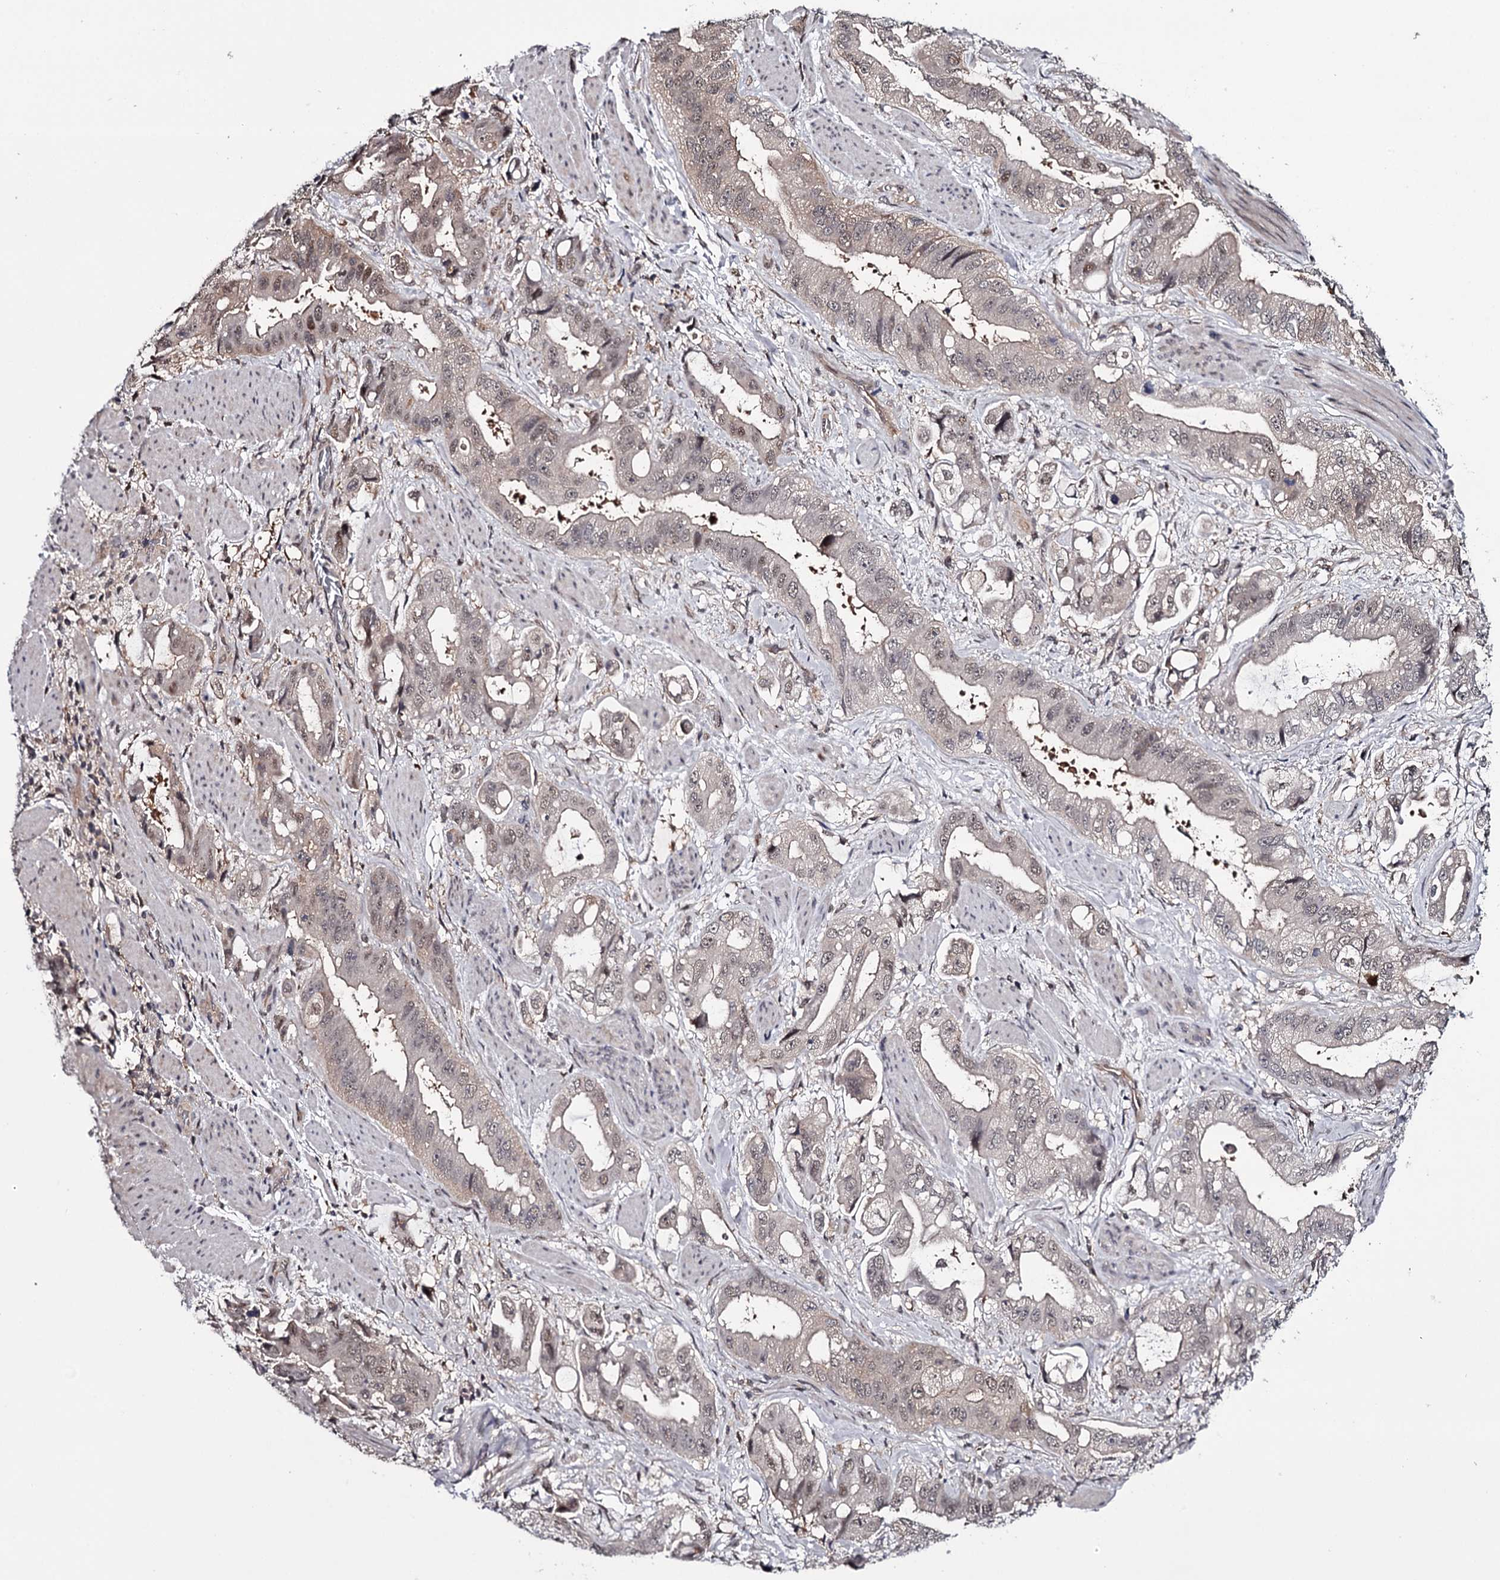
{"staining": {"intensity": "weak", "quantity": "<25%", "location": "cytoplasmic/membranous,nuclear"}, "tissue": "stomach cancer", "cell_type": "Tumor cells", "image_type": "cancer", "snomed": [{"axis": "morphology", "description": "Adenocarcinoma, NOS"}, {"axis": "topography", "description": "Stomach"}], "caption": "This is an immunohistochemistry histopathology image of human stomach cancer. There is no staining in tumor cells.", "gene": "GTSF1", "patient": {"sex": "male", "age": 62}}